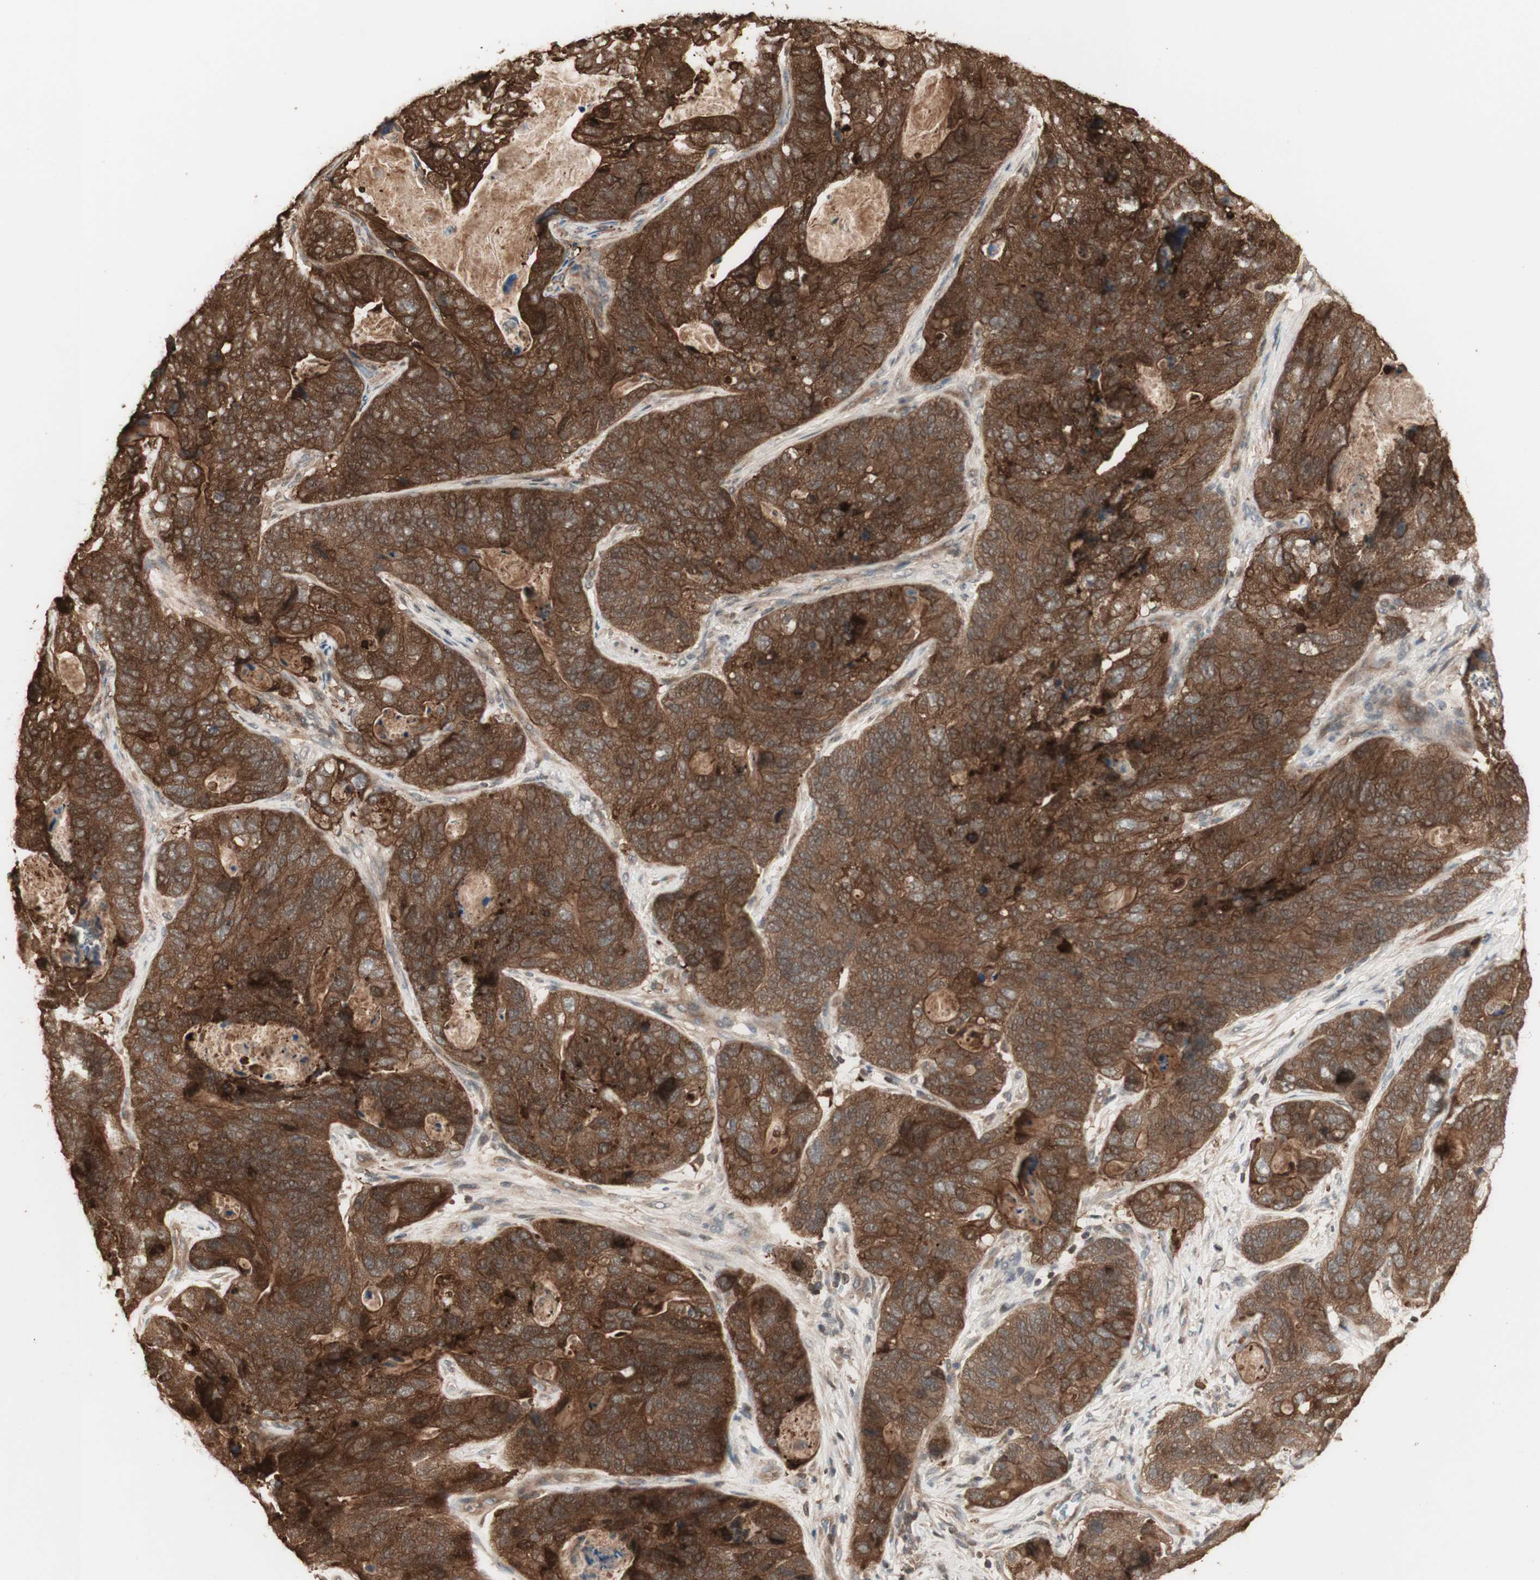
{"staining": {"intensity": "strong", "quantity": ">75%", "location": "cytoplasmic/membranous"}, "tissue": "stomach cancer", "cell_type": "Tumor cells", "image_type": "cancer", "snomed": [{"axis": "morphology", "description": "Adenocarcinoma, NOS"}, {"axis": "topography", "description": "Stomach"}], "caption": "DAB (3,3'-diaminobenzidine) immunohistochemical staining of stomach cancer (adenocarcinoma) demonstrates strong cytoplasmic/membranous protein staining in approximately >75% of tumor cells.", "gene": "YWHAB", "patient": {"sex": "female", "age": 89}}